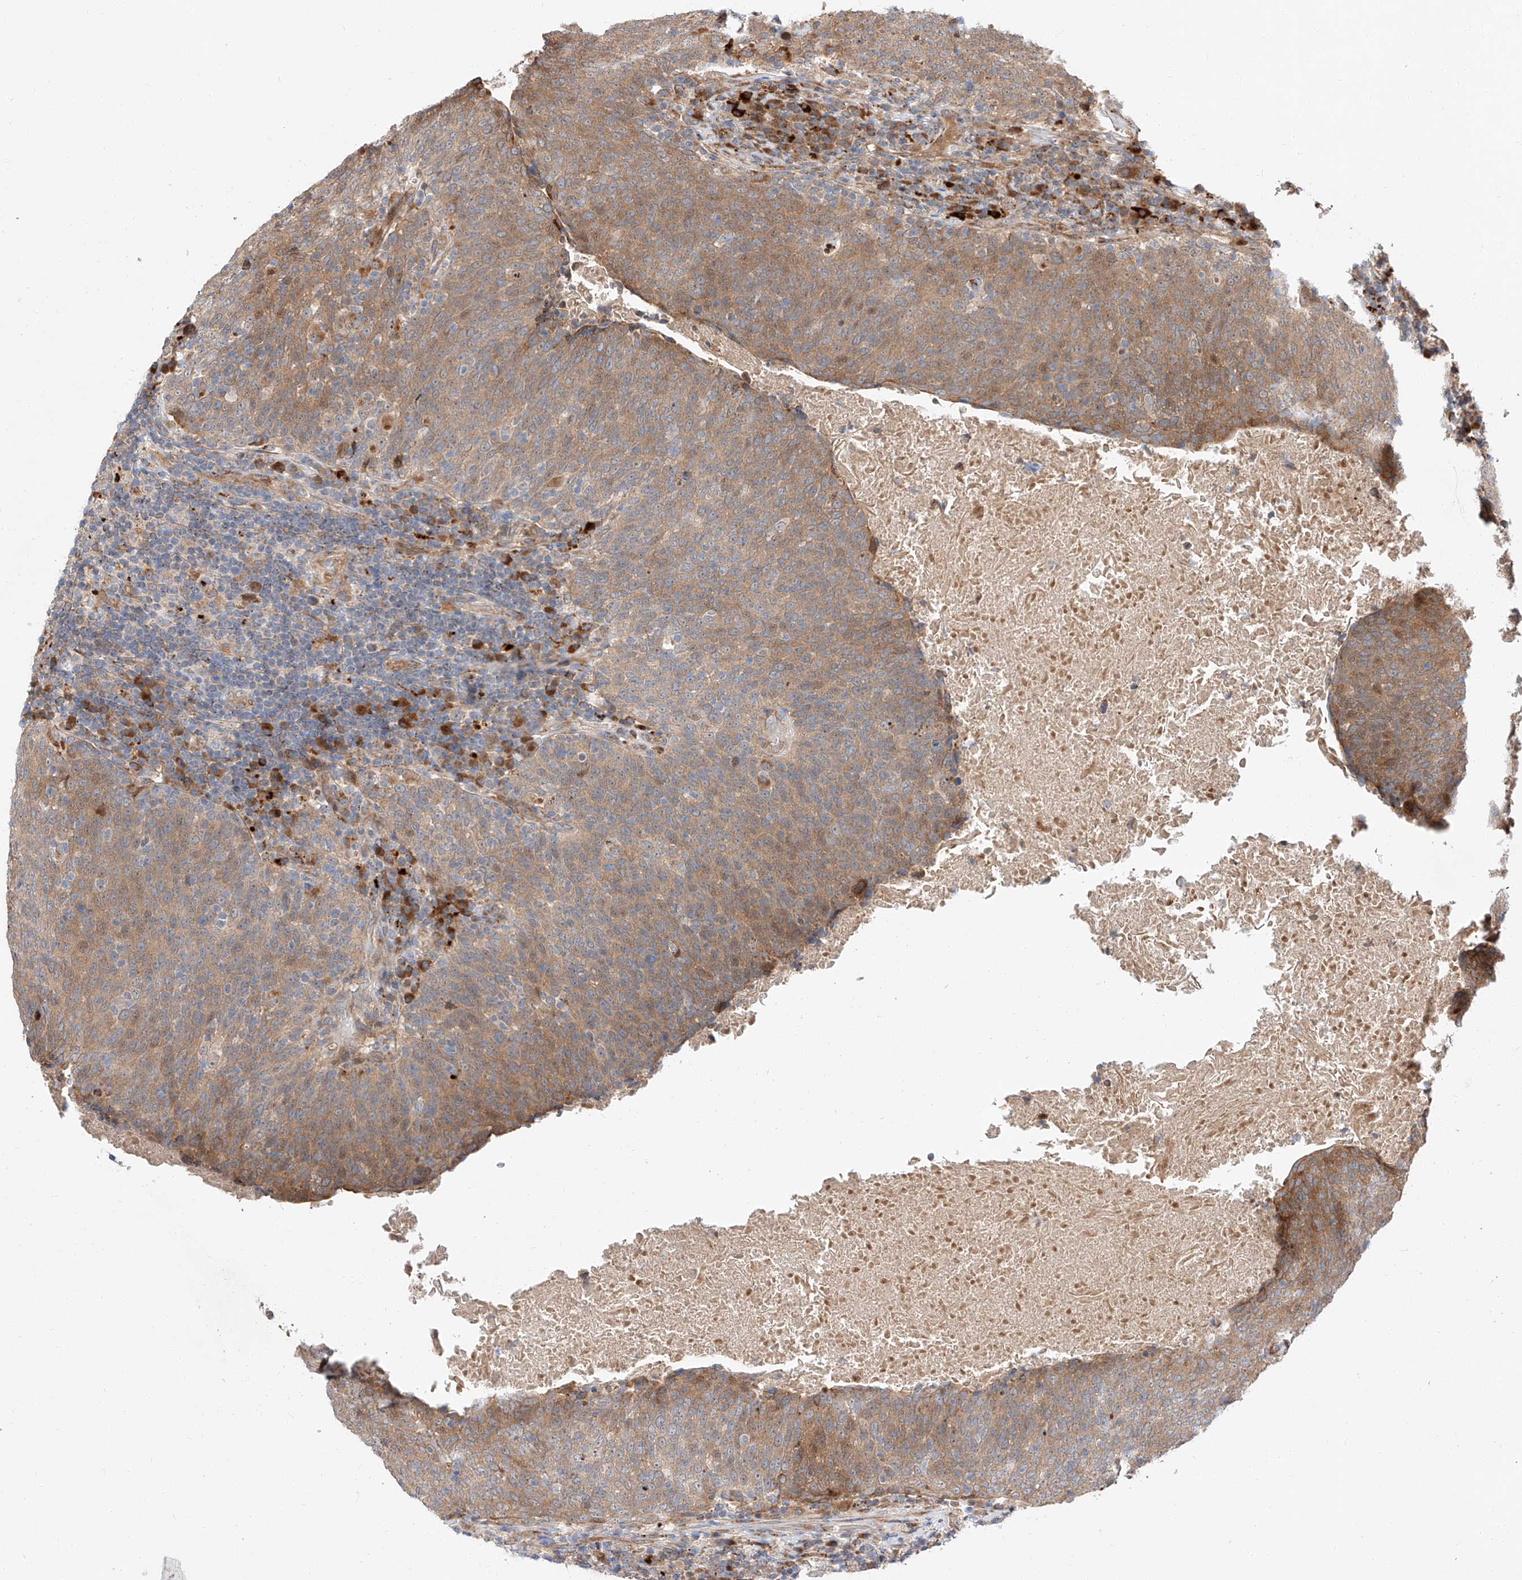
{"staining": {"intensity": "moderate", "quantity": ">75%", "location": "cytoplasmic/membranous"}, "tissue": "head and neck cancer", "cell_type": "Tumor cells", "image_type": "cancer", "snomed": [{"axis": "morphology", "description": "Squamous cell carcinoma, NOS"}, {"axis": "morphology", "description": "Squamous cell carcinoma, metastatic, NOS"}, {"axis": "topography", "description": "Lymph node"}, {"axis": "topography", "description": "Head-Neck"}], "caption": "Immunohistochemistry (IHC) of human squamous cell carcinoma (head and neck) shows medium levels of moderate cytoplasmic/membranous expression in approximately >75% of tumor cells.", "gene": "DIRAS3", "patient": {"sex": "male", "age": 62}}